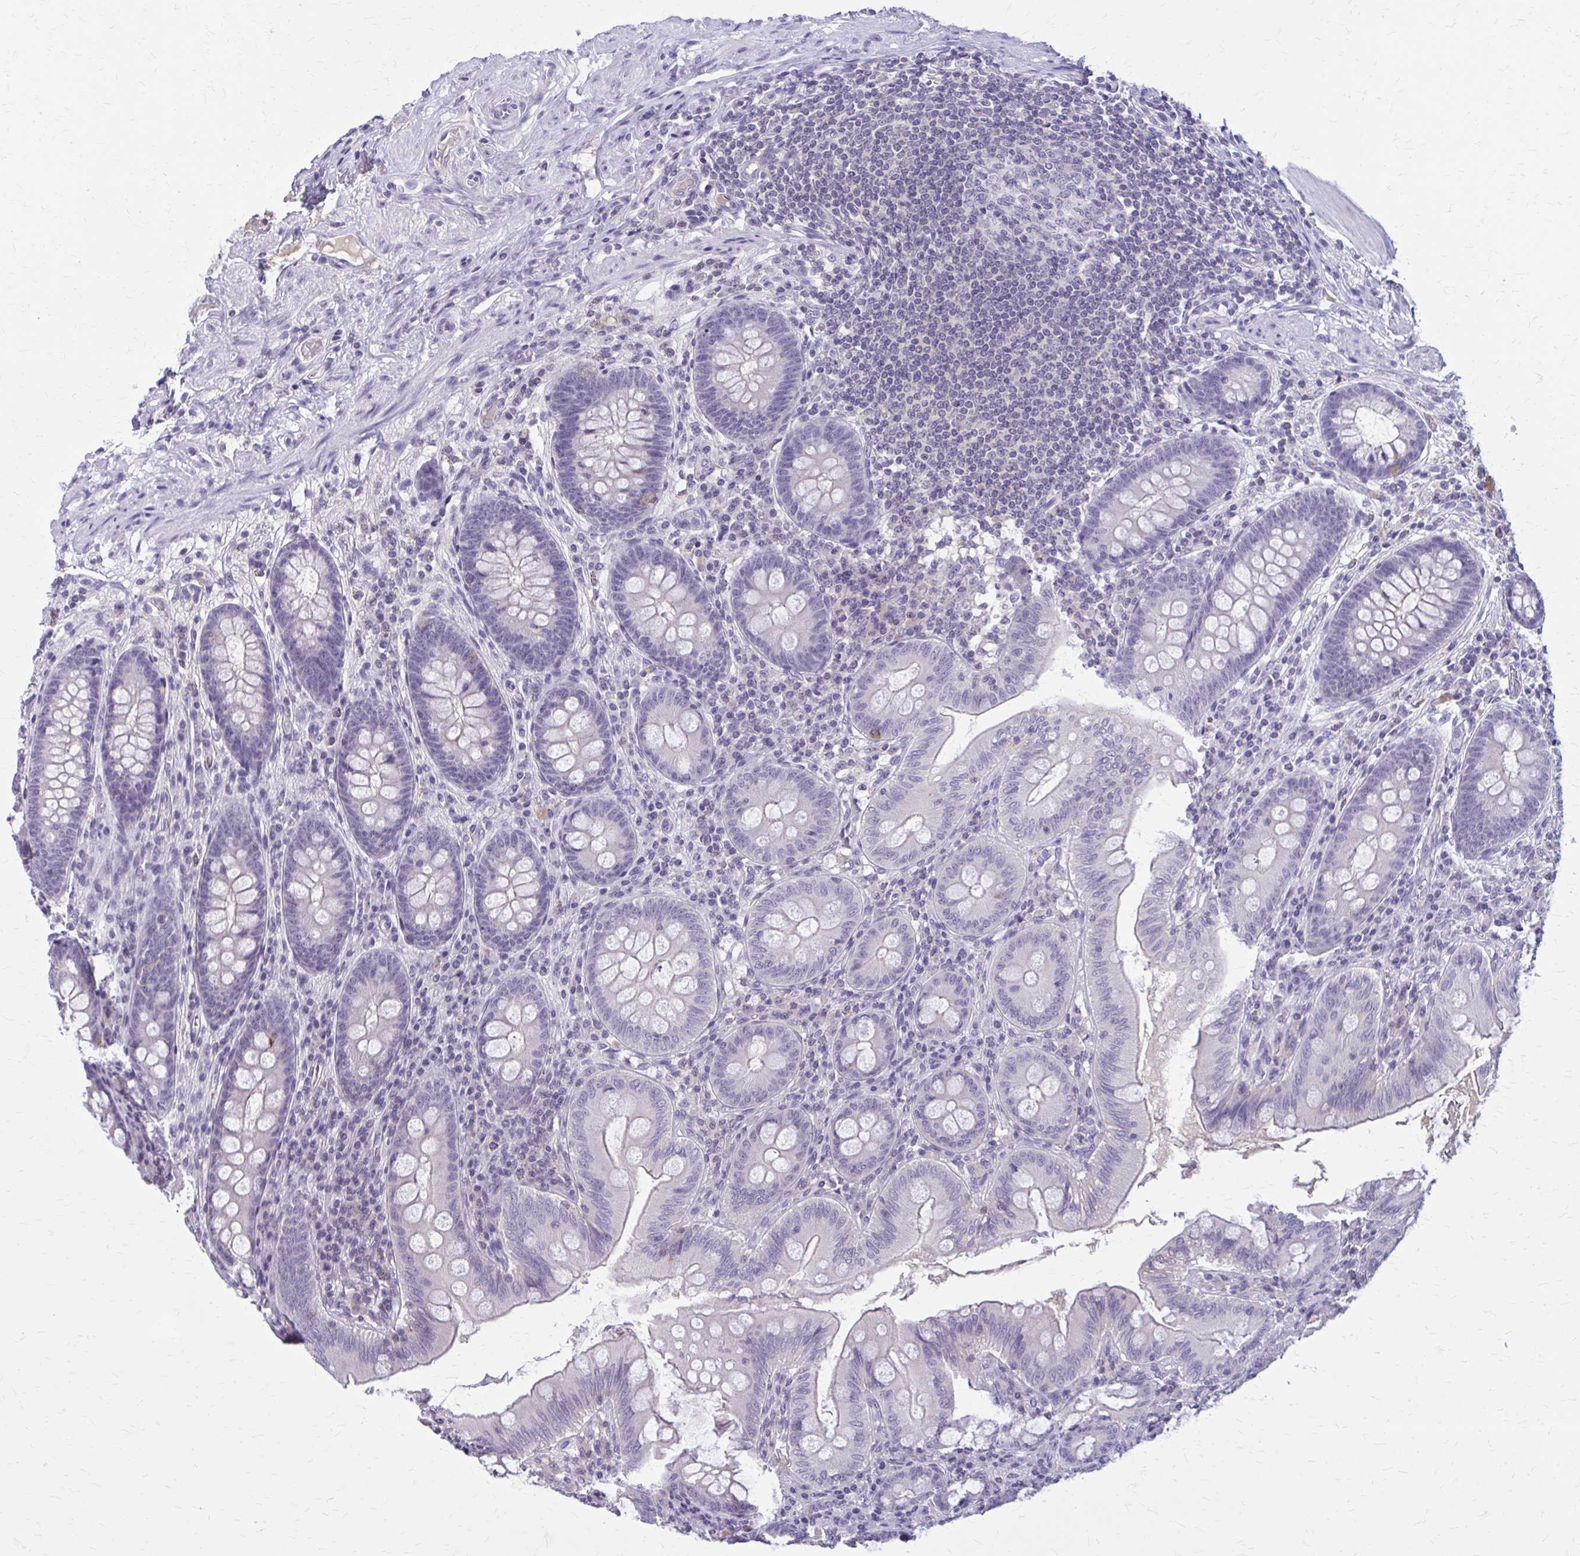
{"staining": {"intensity": "negative", "quantity": "none", "location": "none"}, "tissue": "appendix", "cell_type": "Glandular cells", "image_type": "normal", "snomed": [{"axis": "morphology", "description": "Normal tissue, NOS"}, {"axis": "topography", "description": "Appendix"}], "caption": "Glandular cells are negative for protein expression in benign human appendix.", "gene": "OR4A47", "patient": {"sex": "male", "age": 71}}